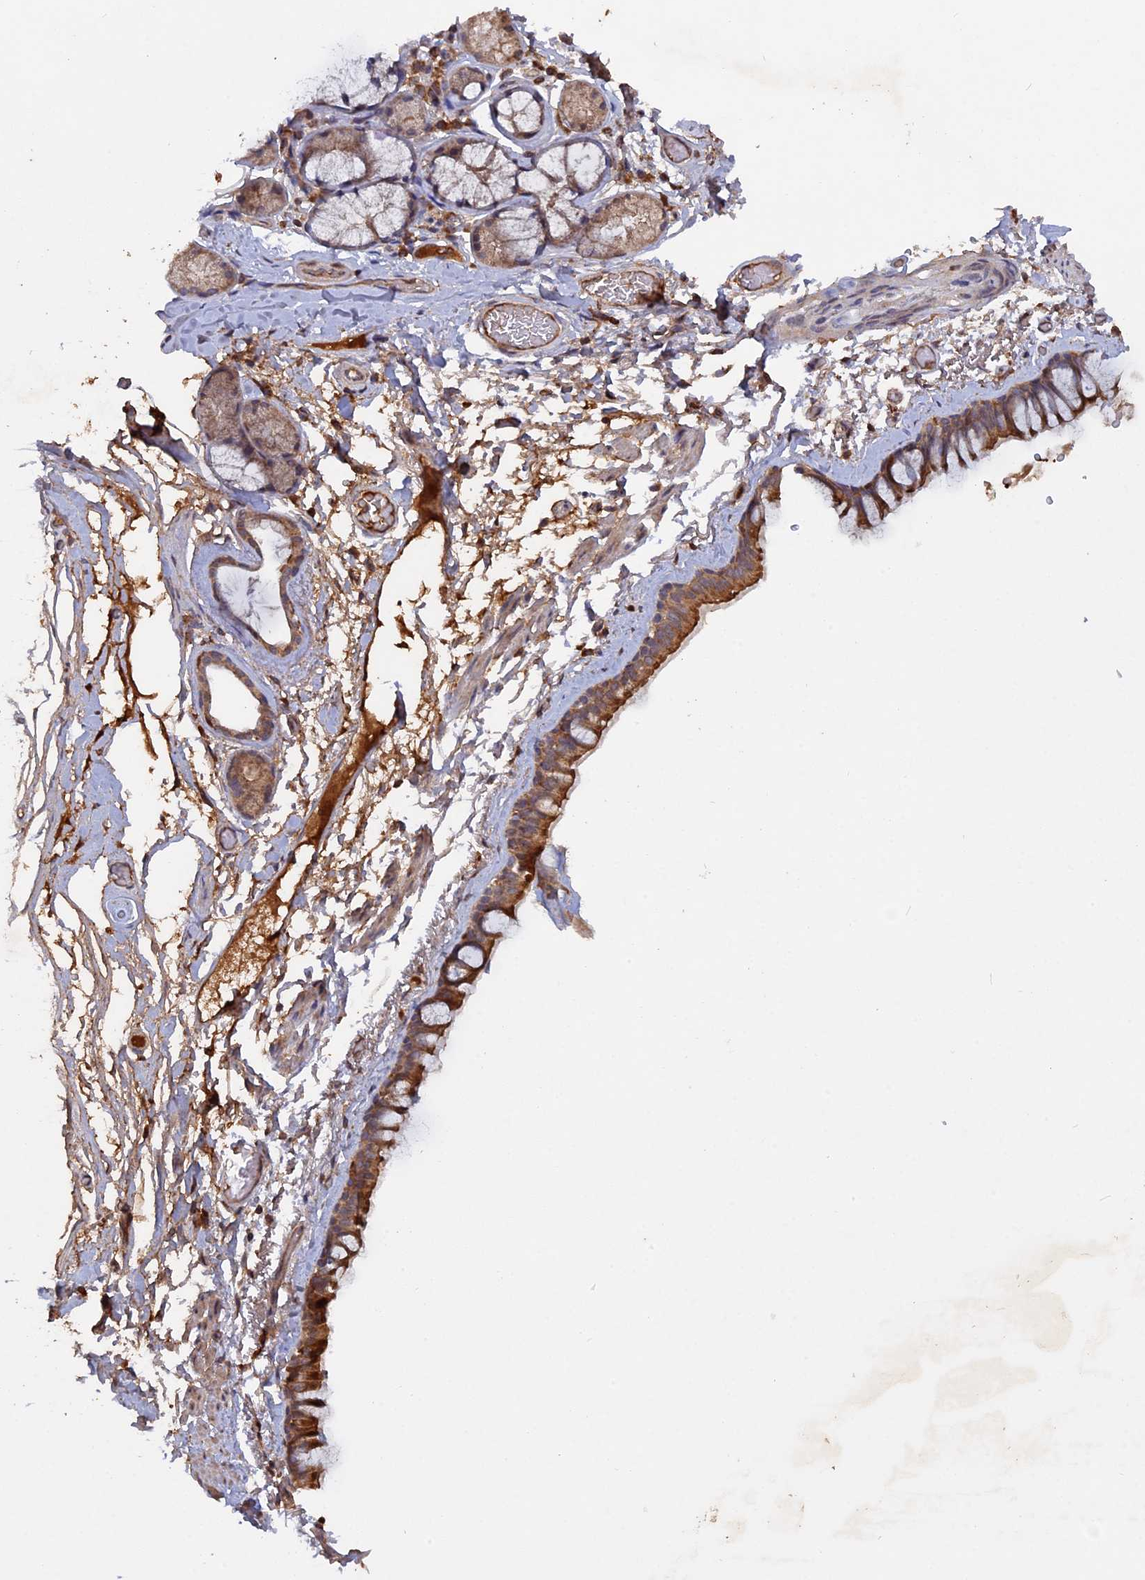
{"staining": {"intensity": "moderate", "quantity": ">75%", "location": "cytoplasmic/membranous"}, "tissue": "bronchus", "cell_type": "Respiratory epithelial cells", "image_type": "normal", "snomed": [{"axis": "morphology", "description": "Normal tissue, NOS"}, {"axis": "topography", "description": "Cartilage tissue"}], "caption": "Immunohistochemistry (IHC) image of unremarkable bronchus: human bronchus stained using immunohistochemistry (IHC) exhibits medium levels of moderate protein expression localized specifically in the cytoplasmic/membranous of respiratory epithelial cells, appearing as a cytoplasmic/membranous brown color.", "gene": "RAB15", "patient": {"sex": "male", "age": 63}}